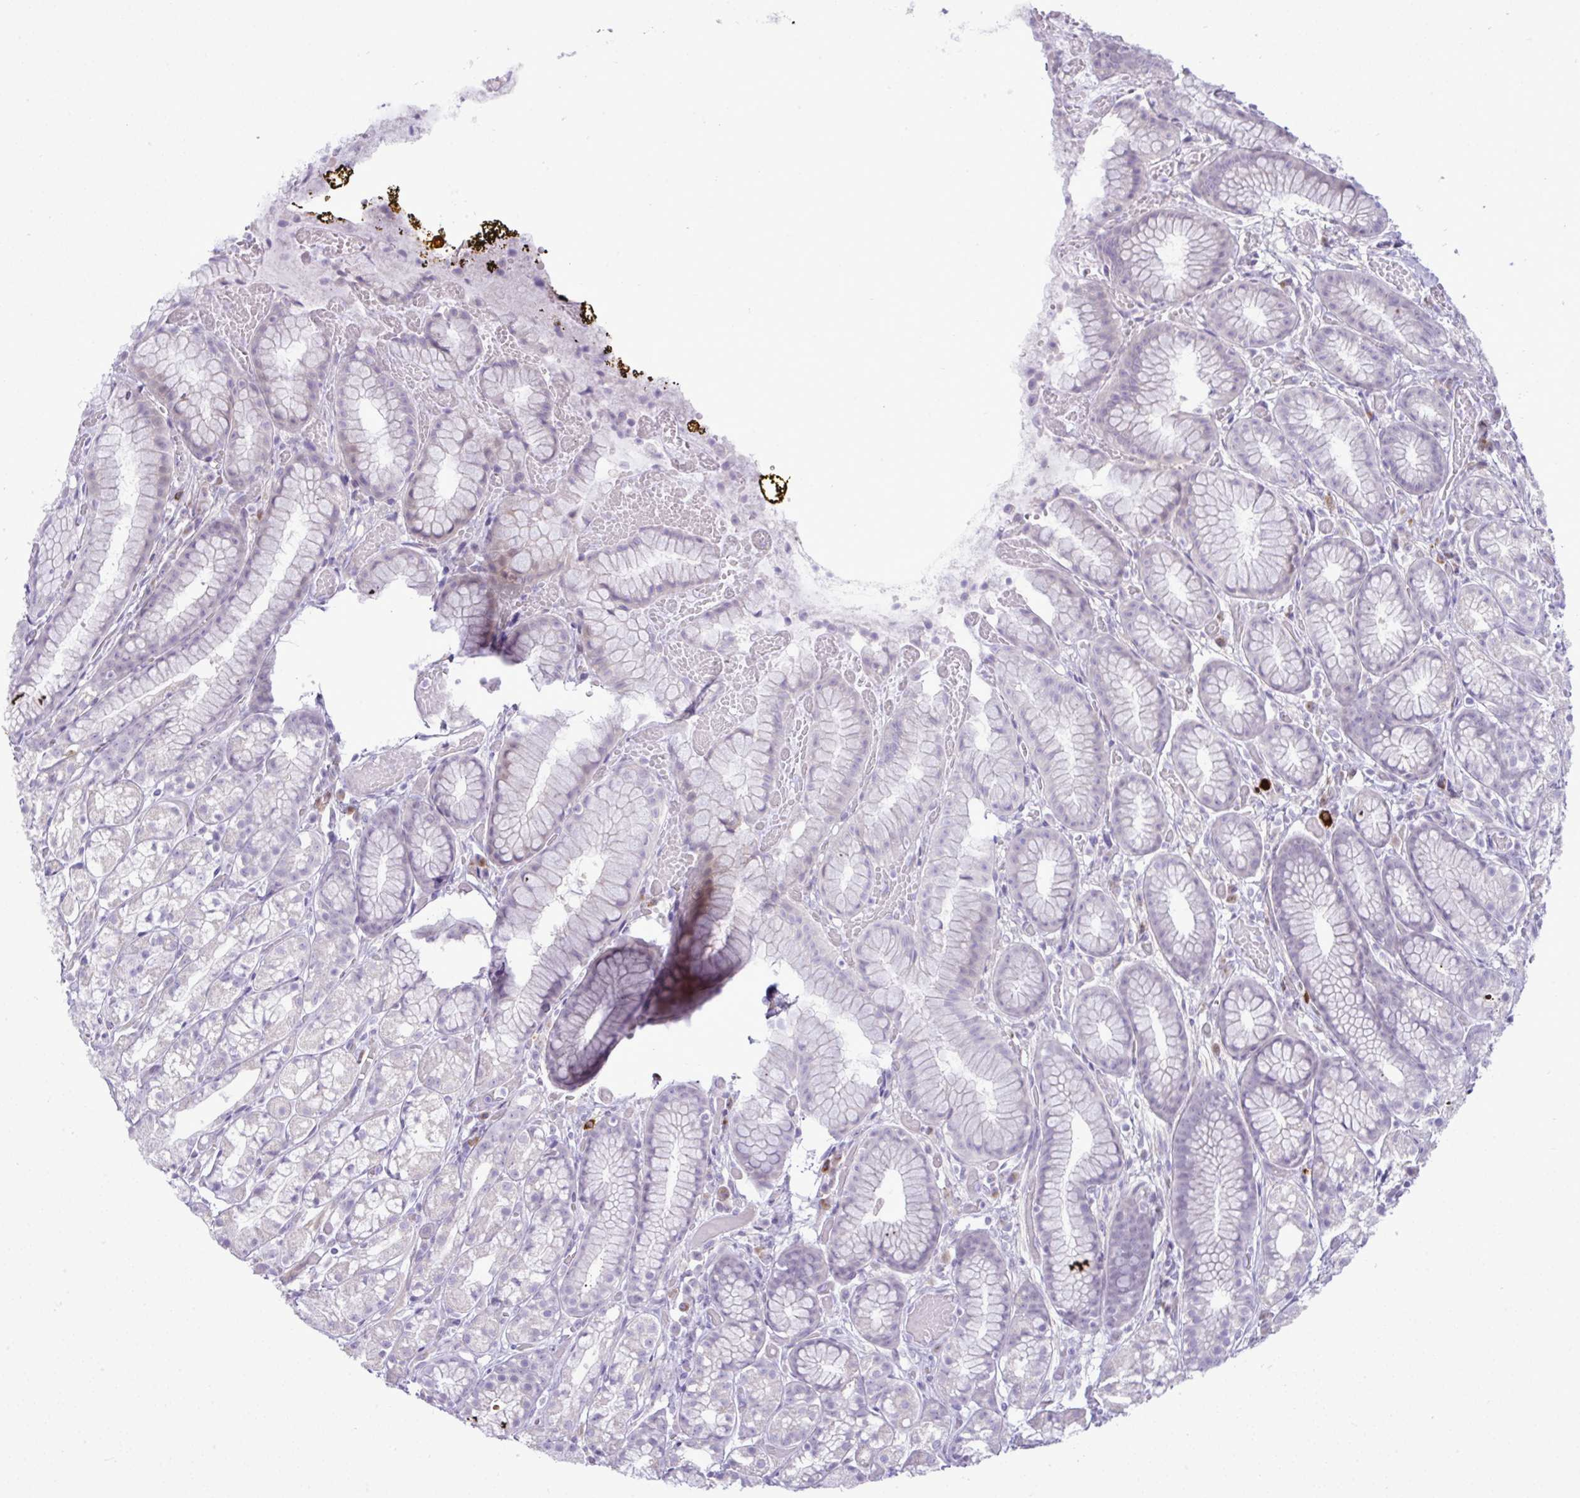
{"staining": {"intensity": "negative", "quantity": "none", "location": "none"}, "tissue": "stomach", "cell_type": "Glandular cells", "image_type": "normal", "snomed": [{"axis": "morphology", "description": "Normal tissue, NOS"}, {"axis": "topography", "description": "Smooth muscle"}, {"axis": "topography", "description": "Stomach"}], "caption": "Immunohistochemistry image of benign stomach: human stomach stained with DAB (3,3'-diaminobenzidine) reveals no significant protein staining in glandular cells.", "gene": "SPAG1", "patient": {"sex": "male", "age": 70}}